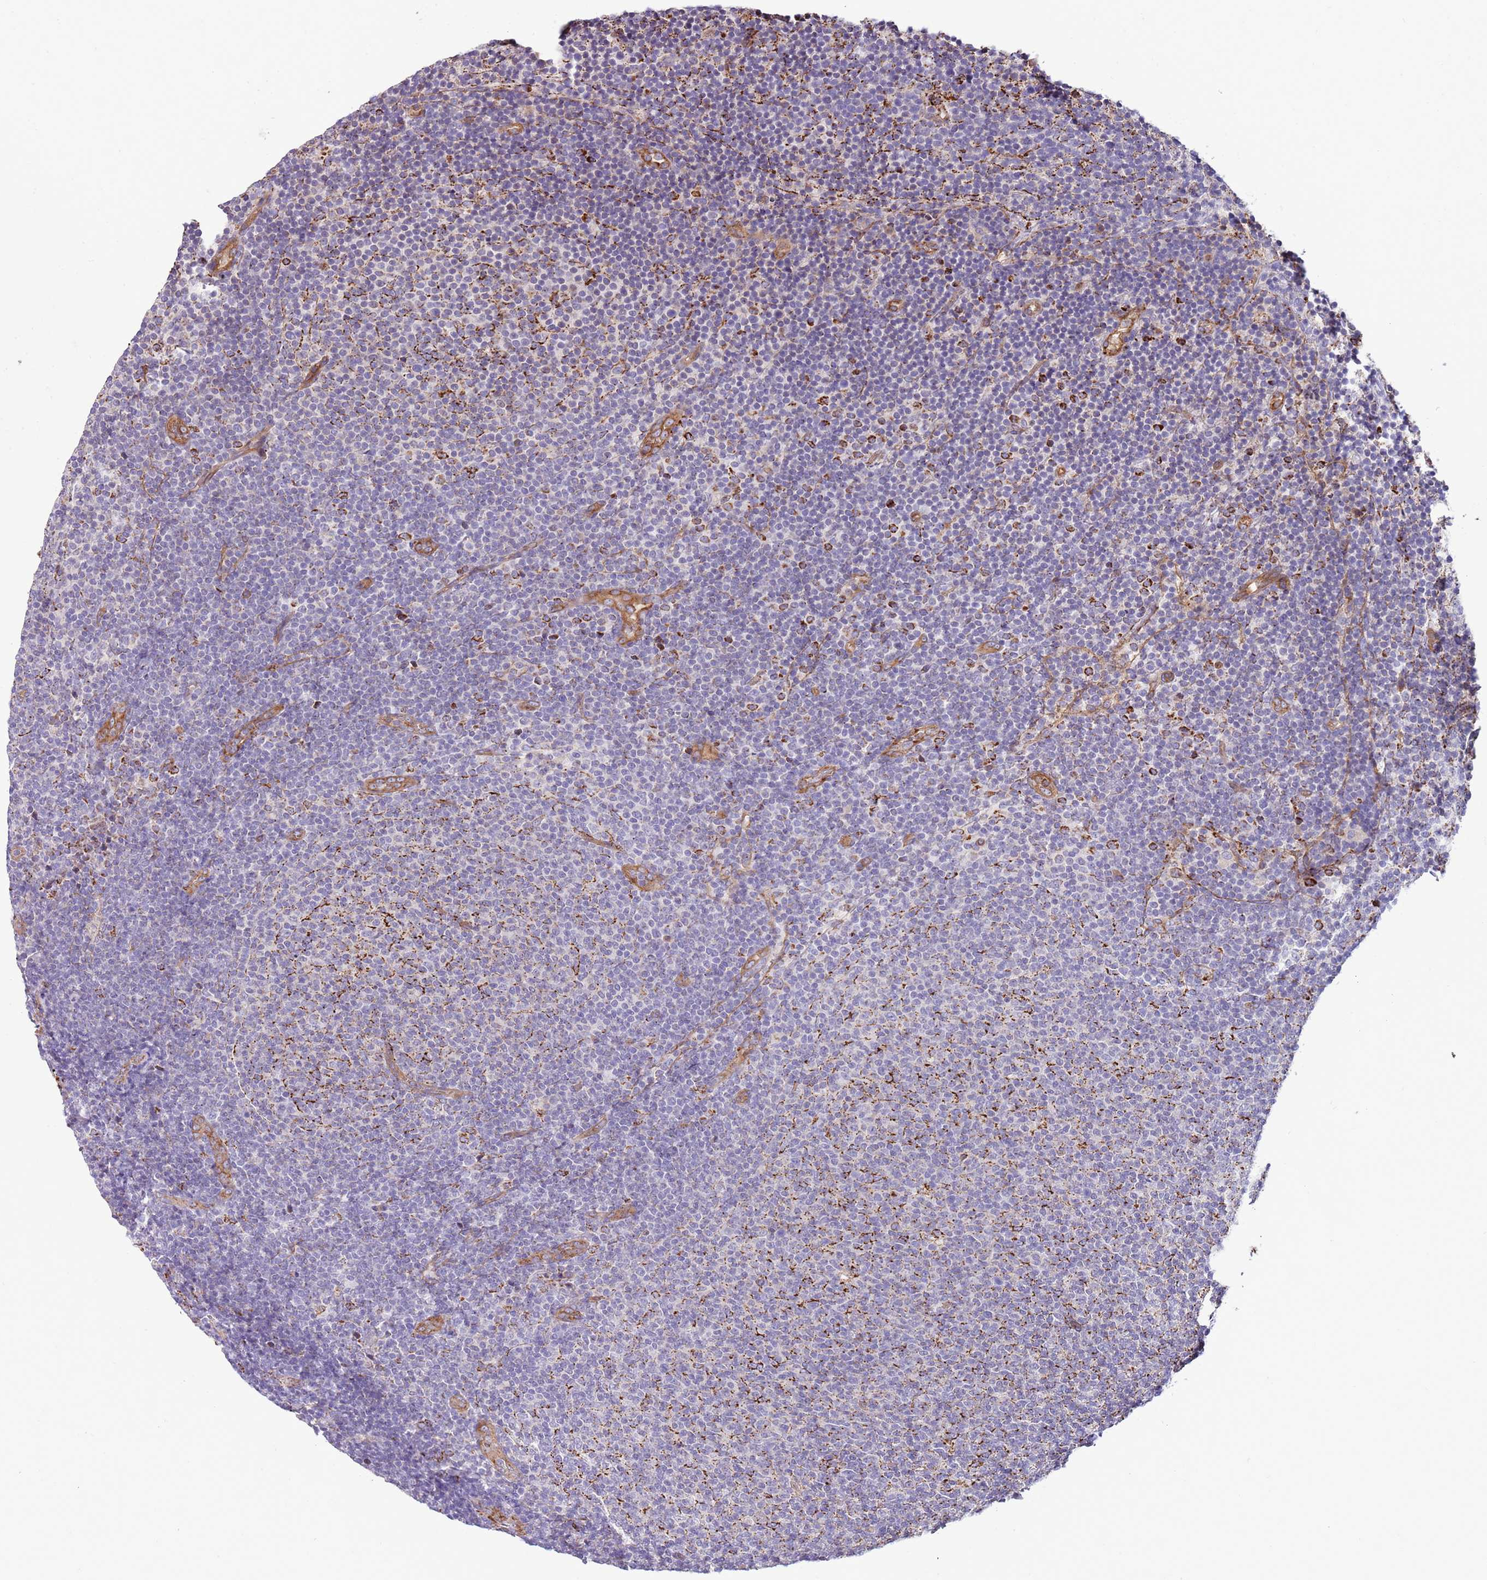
{"staining": {"intensity": "negative", "quantity": "none", "location": "none"}, "tissue": "lymphoma", "cell_type": "Tumor cells", "image_type": "cancer", "snomed": [{"axis": "morphology", "description": "Malignant lymphoma, non-Hodgkin's type, Low grade"}, {"axis": "topography", "description": "Lymph node"}], "caption": "IHC of human low-grade malignant lymphoma, non-Hodgkin's type reveals no expression in tumor cells.", "gene": "DOCK6", "patient": {"sex": "male", "age": 66}}